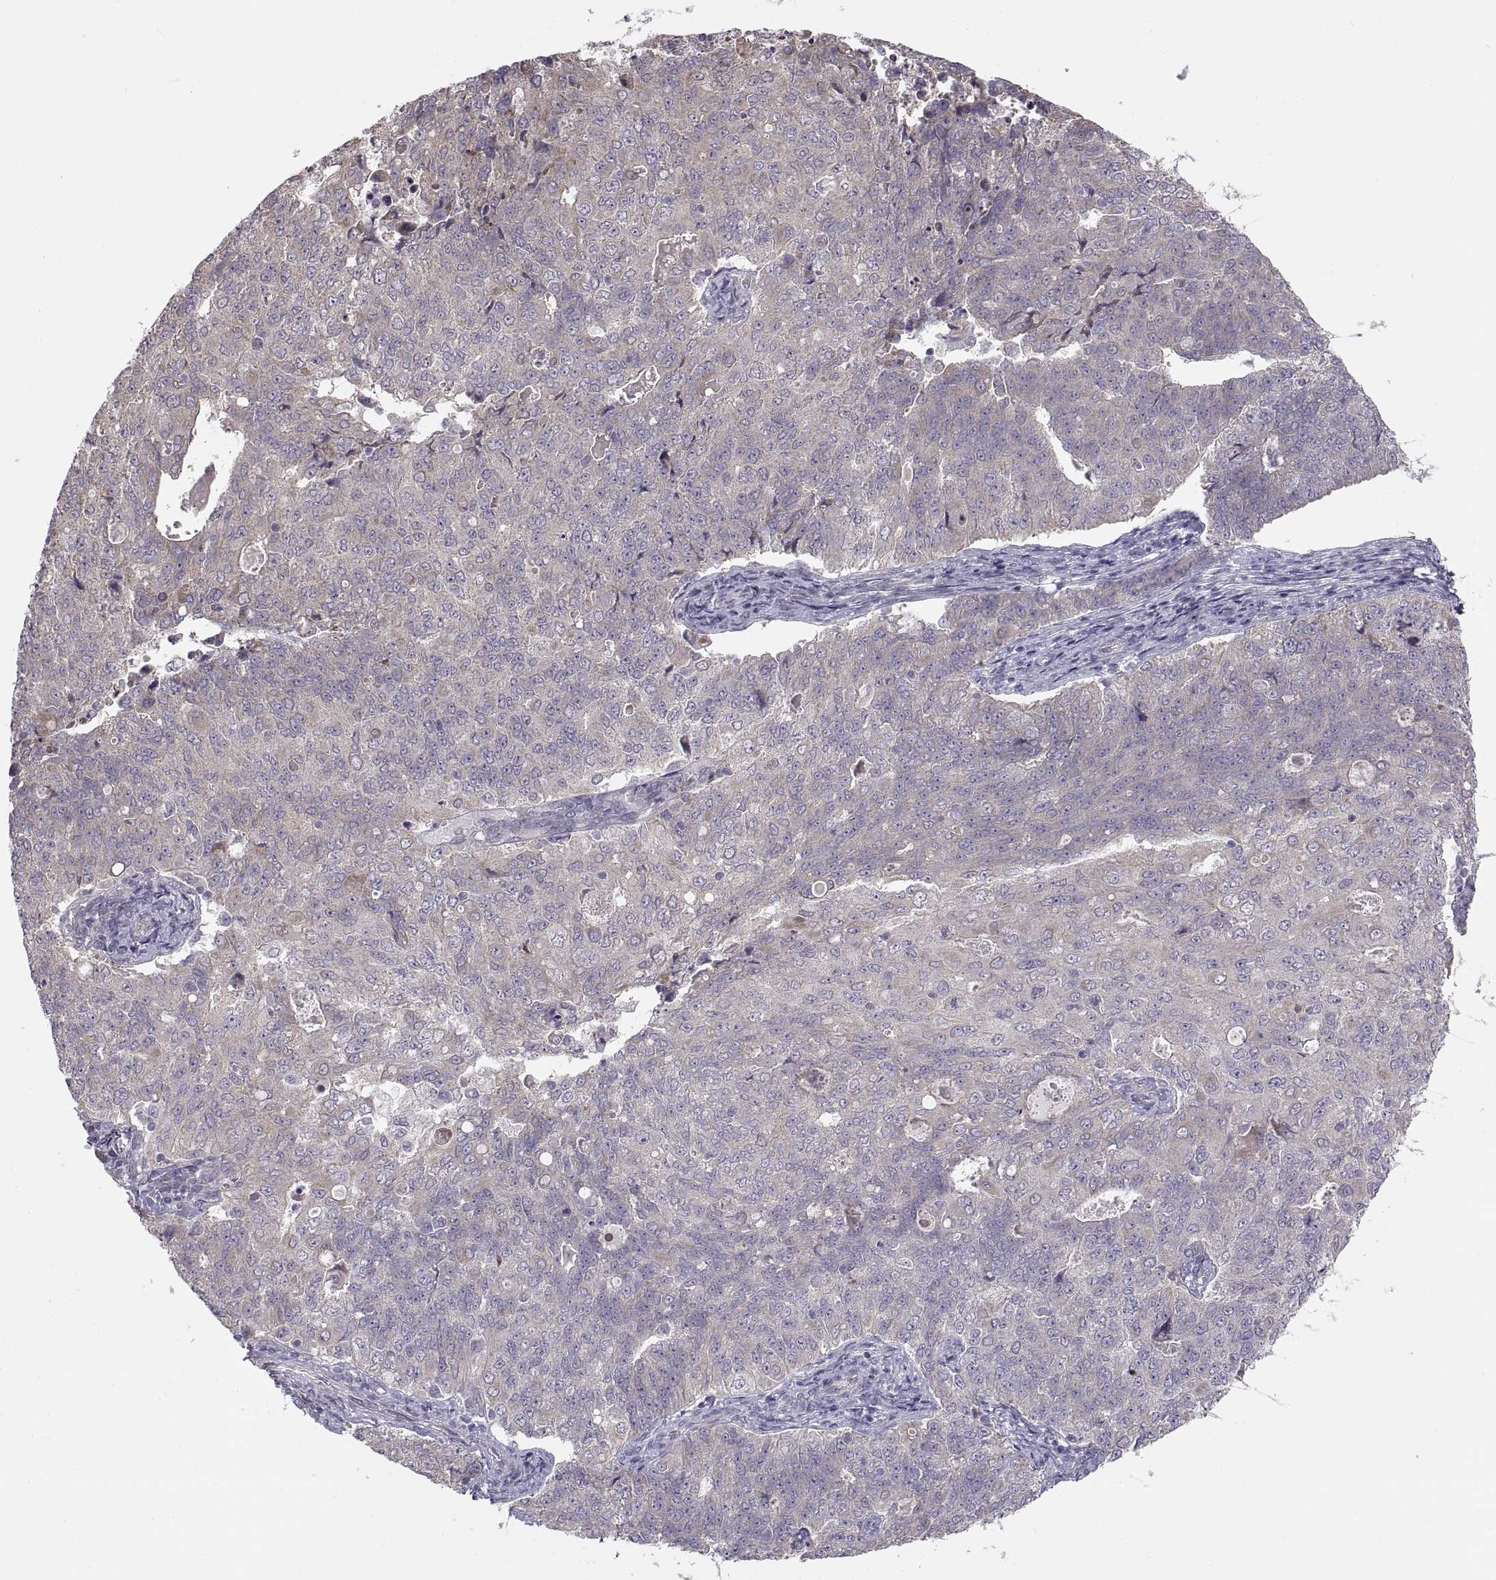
{"staining": {"intensity": "weak", "quantity": "25%-75%", "location": "cytoplasmic/membranous"}, "tissue": "endometrial cancer", "cell_type": "Tumor cells", "image_type": "cancer", "snomed": [{"axis": "morphology", "description": "Adenocarcinoma, NOS"}, {"axis": "topography", "description": "Endometrium"}], "caption": "A high-resolution micrograph shows immunohistochemistry (IHC) staining of endometrial cancer (adenocarcinoma), which demonstrates weak cytoplasmic/membranous positivity in approximately 25%-75% of tumor cells.", "gene": "ACSBG2", "patient": {"sex": "female", "age": 43}}